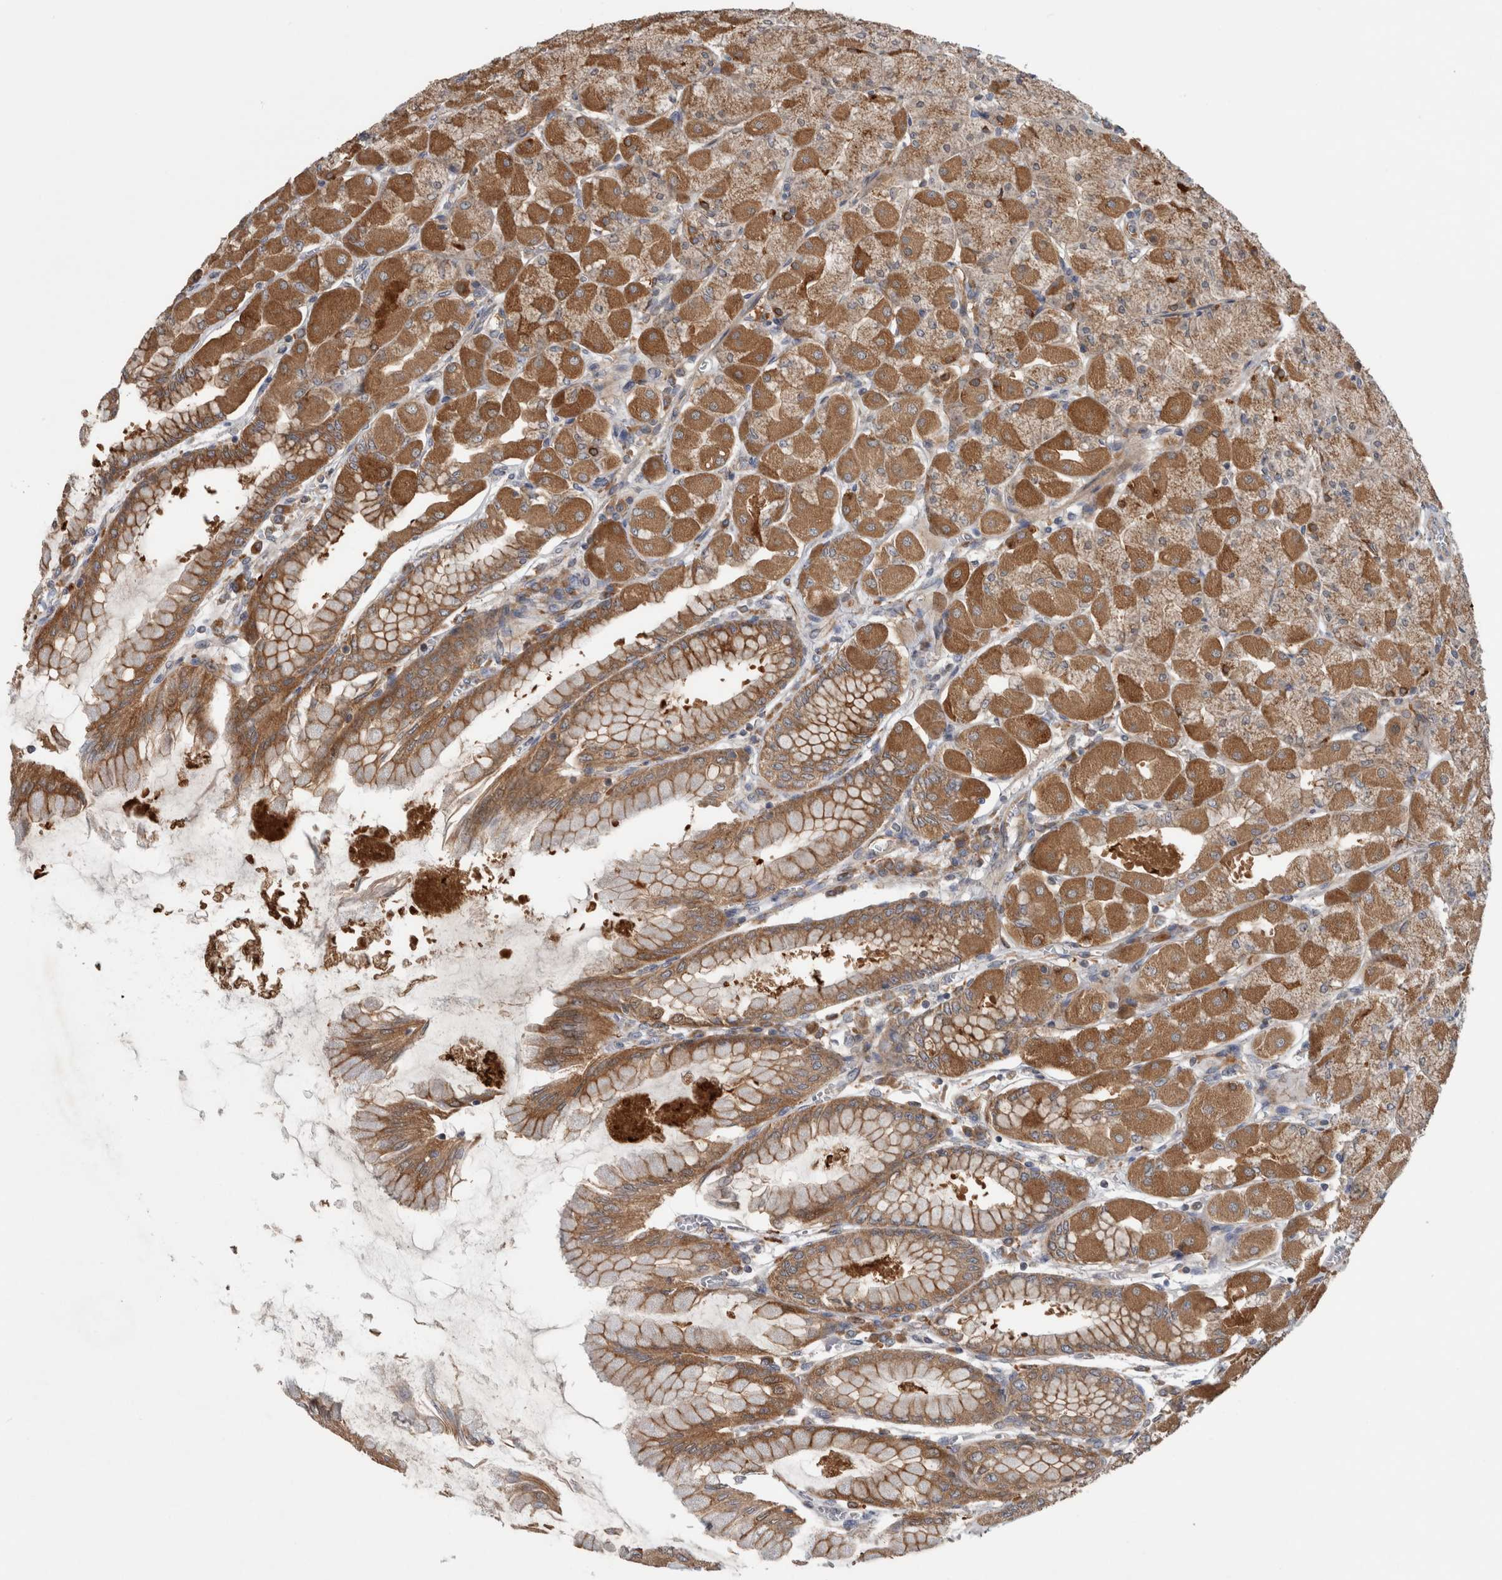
{"staining": {"intensity": "strong", "quantity": ">75%", "location": "cytoplasmic/membranous"}, "tissue": "stomach", "cell_type": "Glandular cells", "image_type": "normal", "snomed": [{"axis": "morphology", "description": "Normal tissue, NOS"}, {"axis": "topography", "description": "Stomach, upper"}], "caption": "The image demonstrates staining of unremarkable stomach, revealing strong cytoplasmic/membranous protein staining (brown color) within glandular cells.", "gene": "ADGRL3", "patient": {"sex": "female", "age": 56}}